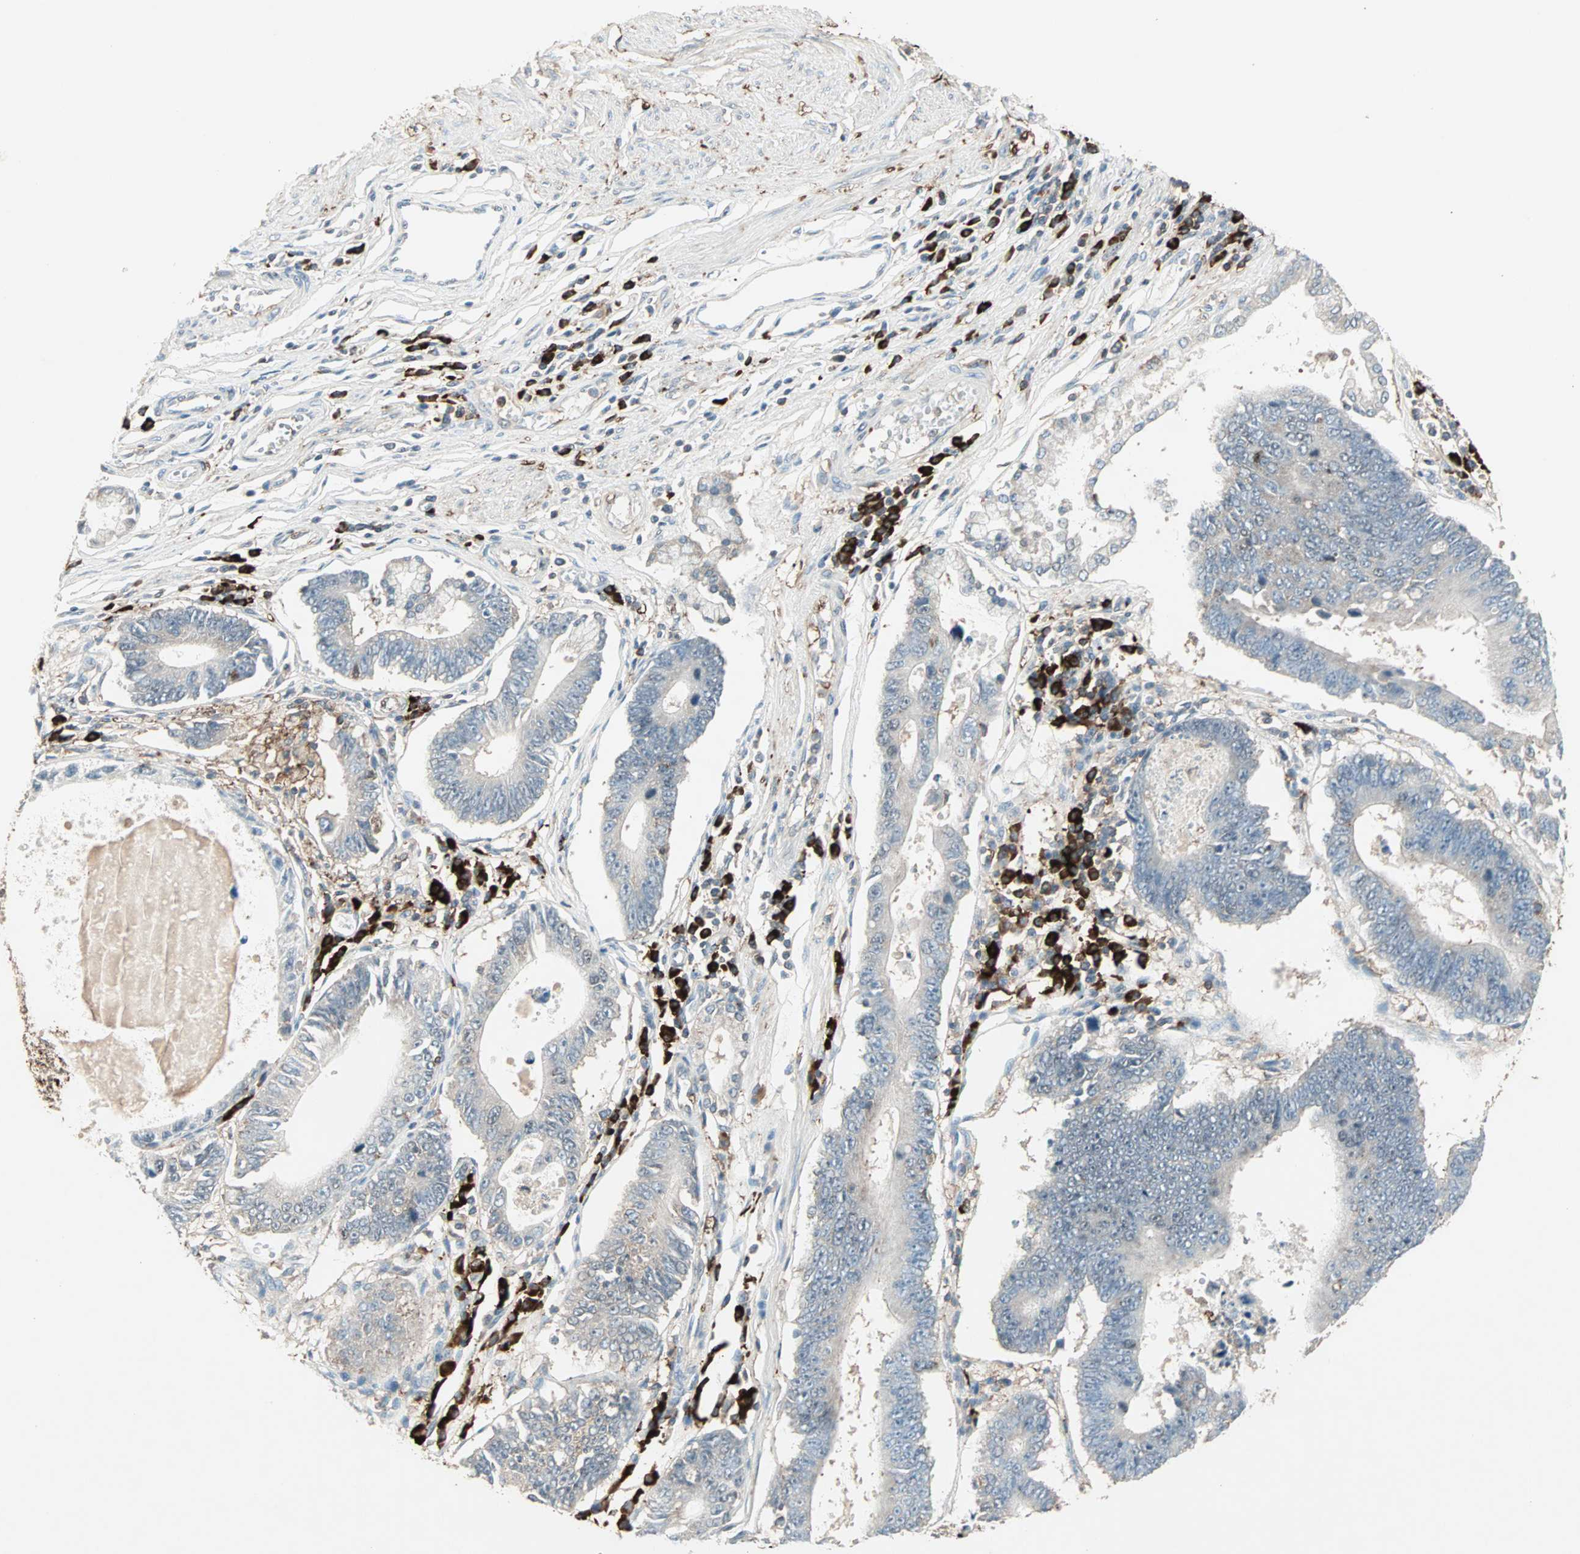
{"staining": {"intensity": "weak", "quantity": "<25%", "location": "cytoplasmic/membranous,nuclear"}, "tissue": "stomach cancer", "cell_type": "Tumor cells", "image_type": "cancer", "snomed": [{"axis": "morphology", "description": "Adenocarcinoma, NOS"}, {"axis": "topography", "description": "Stomach"}], "caption": "Immunohistochemical staining of human stomach cancer (adenocarcinoma) reveals no significant expression in tumor cells.", "gene": "MMP3", "patient": {"sex": "male", "age": 59}}